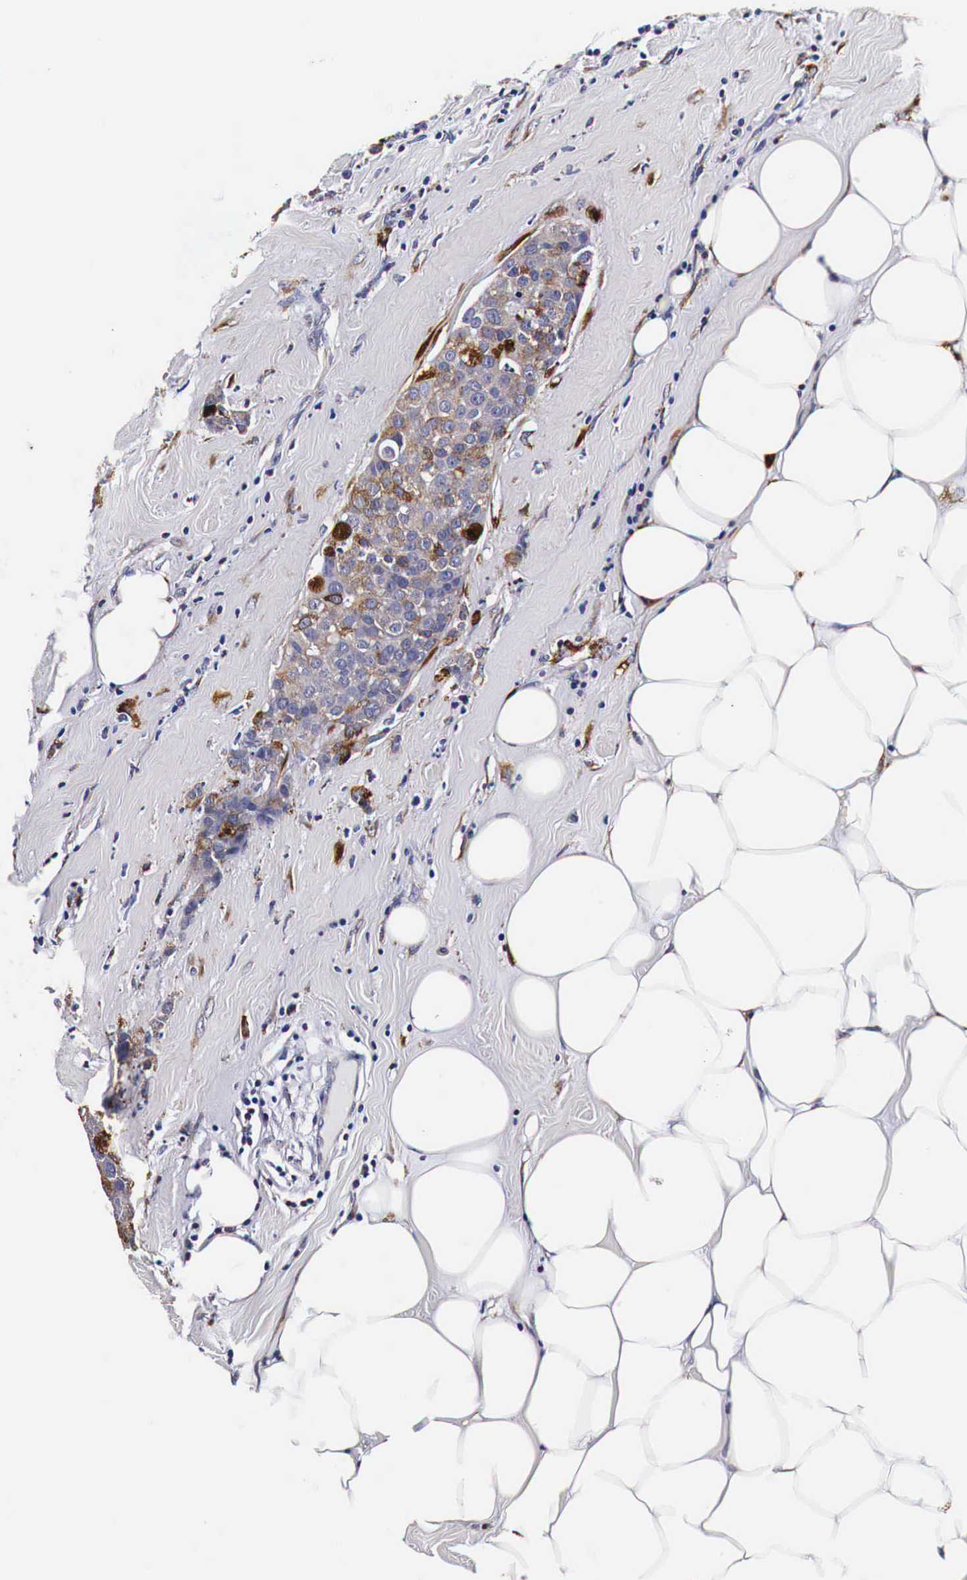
{"staining": {"intensity": "moderate", "quantity": ">75%", "location": "cytoplasmic/membranous"}, "tissue": "breast cancer", "cell_type": "Tumor cells", "image_type": "cancer", "snomed": [{"axis": "morphology", "description": "Duct carcinoma"}, {"axis": "topography", "description": "Breast"}], "caption": "A brown stain shows moderate cytoplasmic/membranous expression of a protein in breast infiltrating ductal carcinoma tumor cells.", "gene": "CKAP4", "patient": {"sex": "female", "age": 45}}